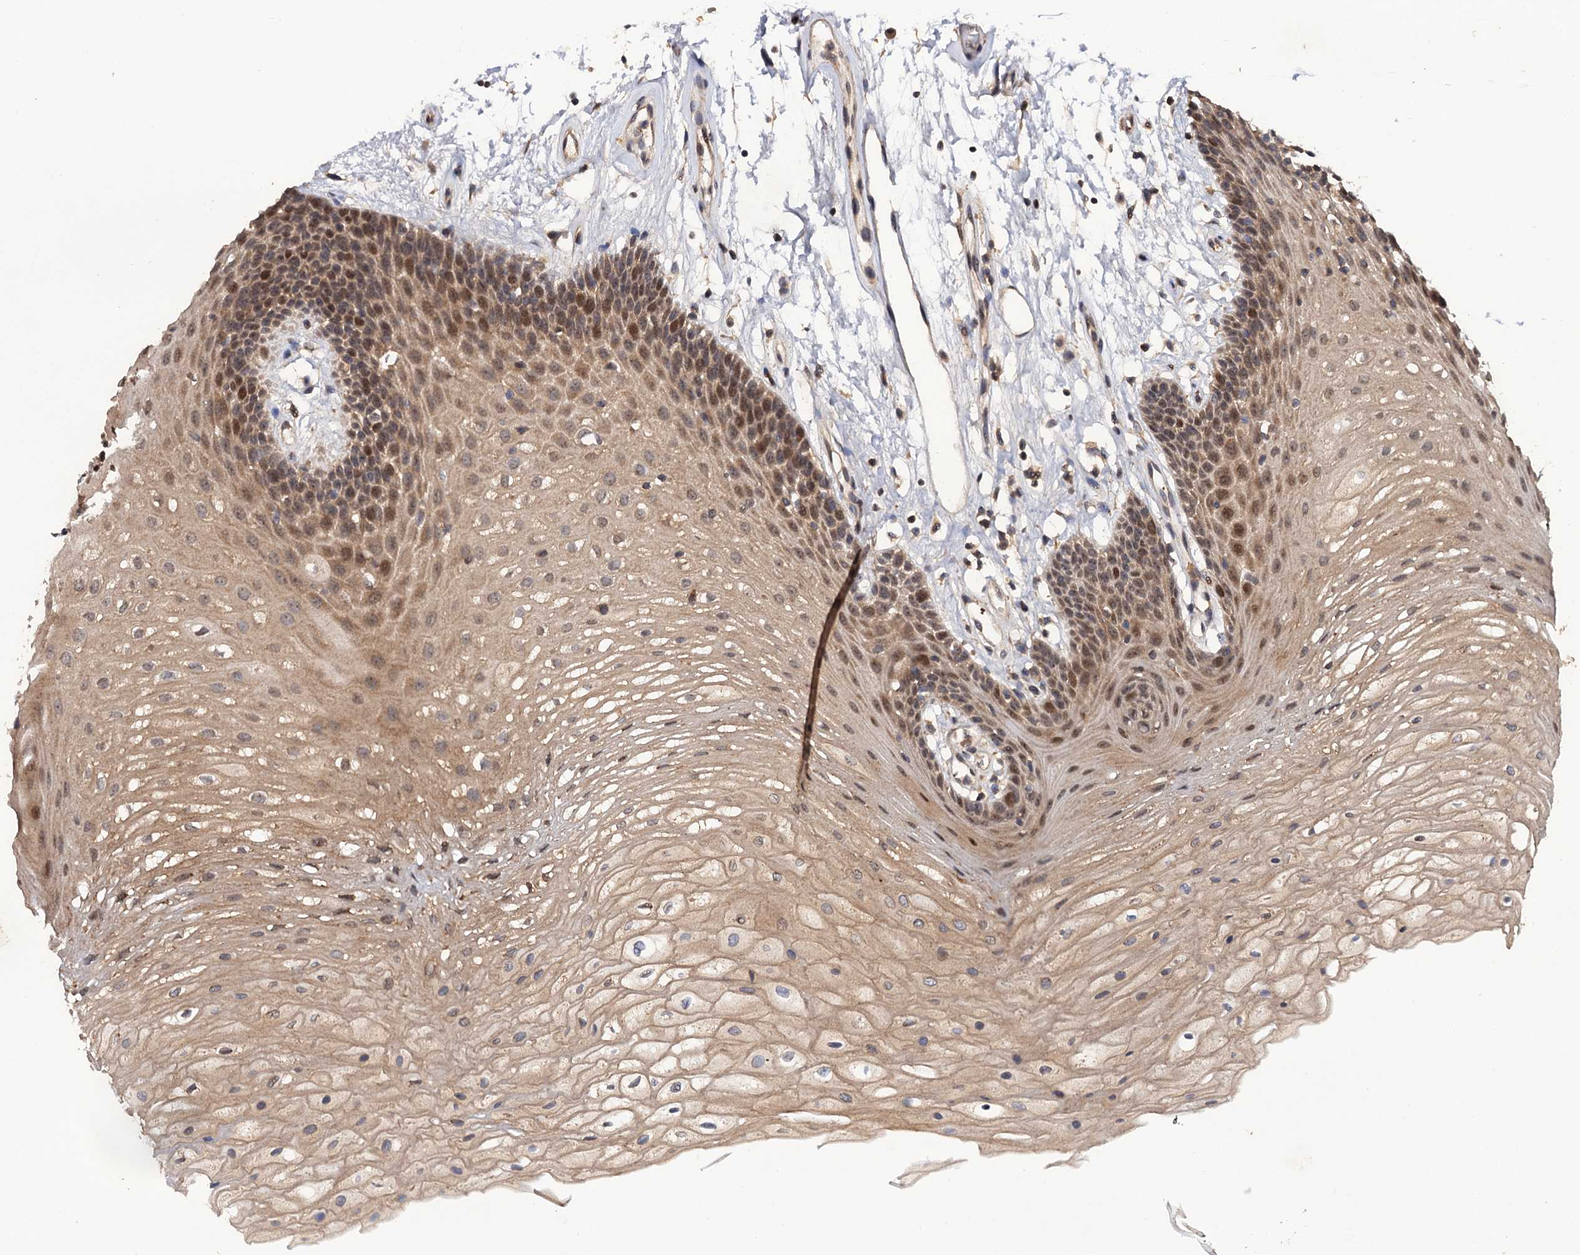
{"staining": {"intensity": "moderate", "quantity": "25%-75%", "location": "nuclear"}, "tissue": "oral mucosa", "cell_type": "Squamous epithelial cells", "image_type": "normal", "snomed": [{"axis": "morphology", "description": "Normal tissue, NOS"}, {"axis": "topography", "description": "Oral tissue"}], "caption": "Immunohistochemical staining of unremarkable oral mucosa exhibits 25%-75% levels of moderate nuclear protein positivity in approximately 25%-75% of squamous epithelial cells. Immunohistochemistry stains the protein in brown and the nuclei are stained blue.", "gene": "LRRC63", "patient": {"sex": "female", "age": 80}}